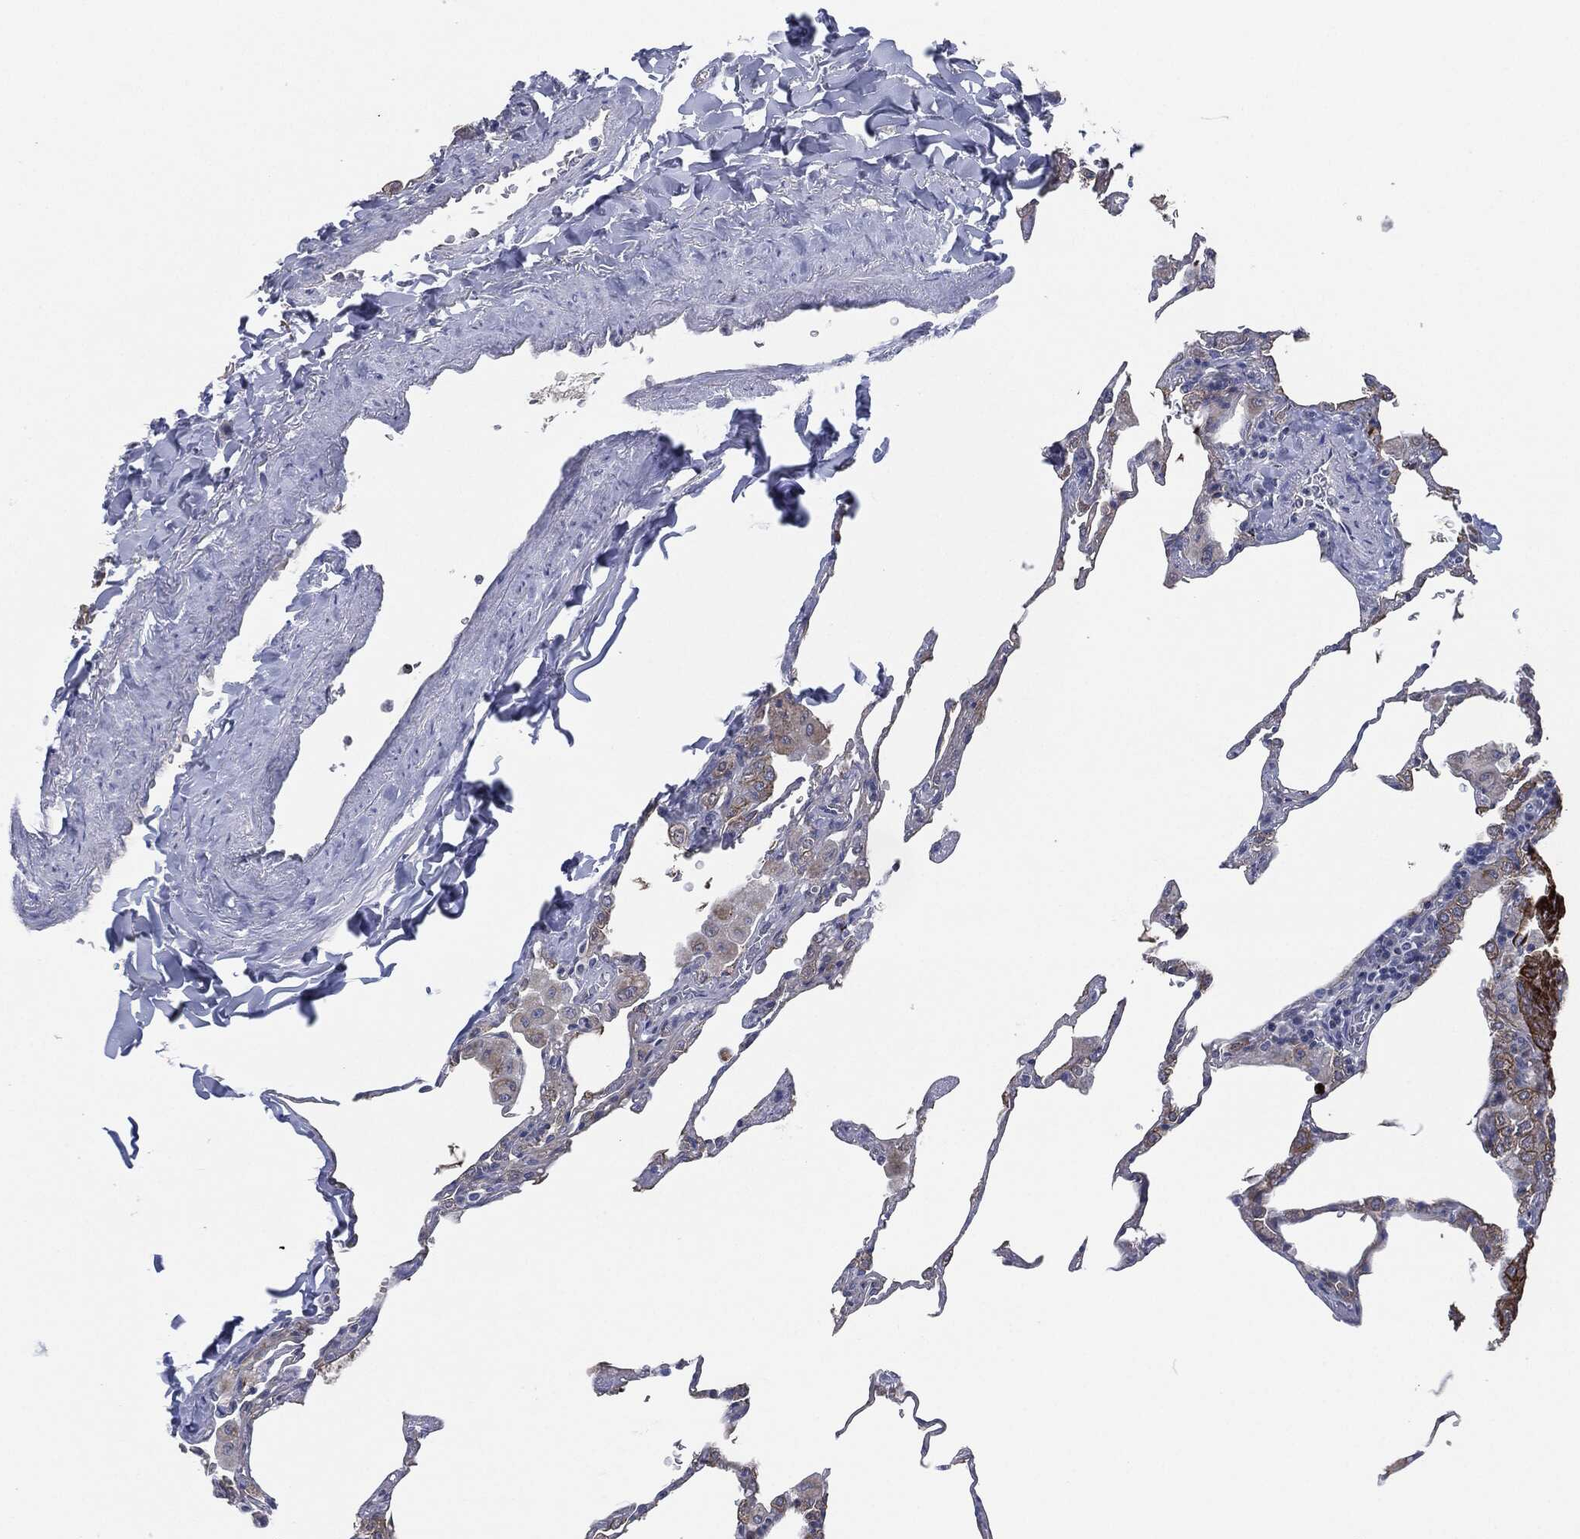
{"staining": {"intensity": "negative", "quantity": "none", "location": "none"}, "tissue": "lung", "cell_type": "Alveolar cells", "image_type": "normal", "snomed": [{"axis": "morphology", "description": "Normal tissue, NOS"}, {"axis": "morphology", "description": "Adenocarcinoma, metastatic, NOS"}, {"axis": "topography", "description": "Lung"}], "caption": "Unremarkable lung was stained to show a protein in brown. There is no significant positivity in alveolar cells. (DAB (3,3'-diaminobenzidine) IHC, high magnification).", "gene": "SHROOM2", "patient": {"sex": "male", "age": 45}}